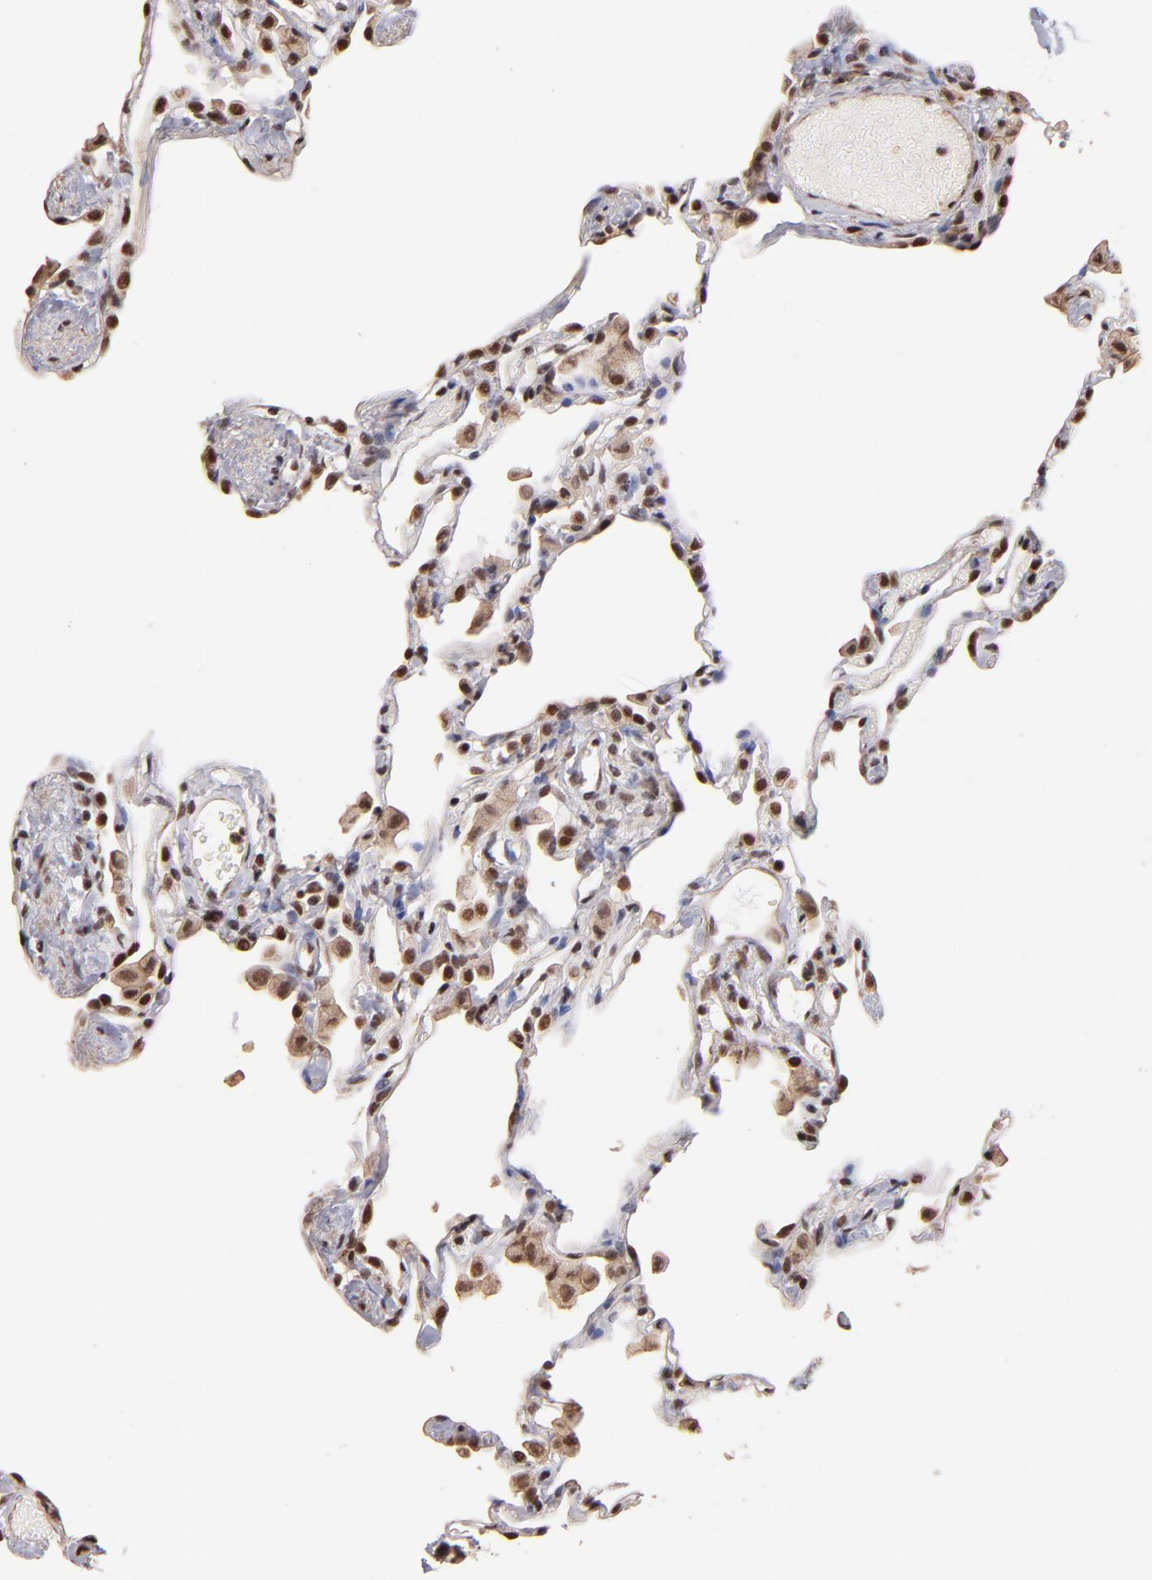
{"staining": {"intensity": "moderate", "quantity": ">75%", "location": "nuclear"}, "tissue": "lung", "cell_type": "Alveolar cells", "image_type": "normal", "snomed": [{"axis": "morphology", "description": "Normal tissue, NOS"}, {"axis": "topography", "description": "Lung"}], "caption": "Protein expression by IHC shows moderate nuclear staining in about >75% of alveolar cells in unremarkable lung.", "gene": "TERF2", "patient": {"sex": "female", "age": 49}}